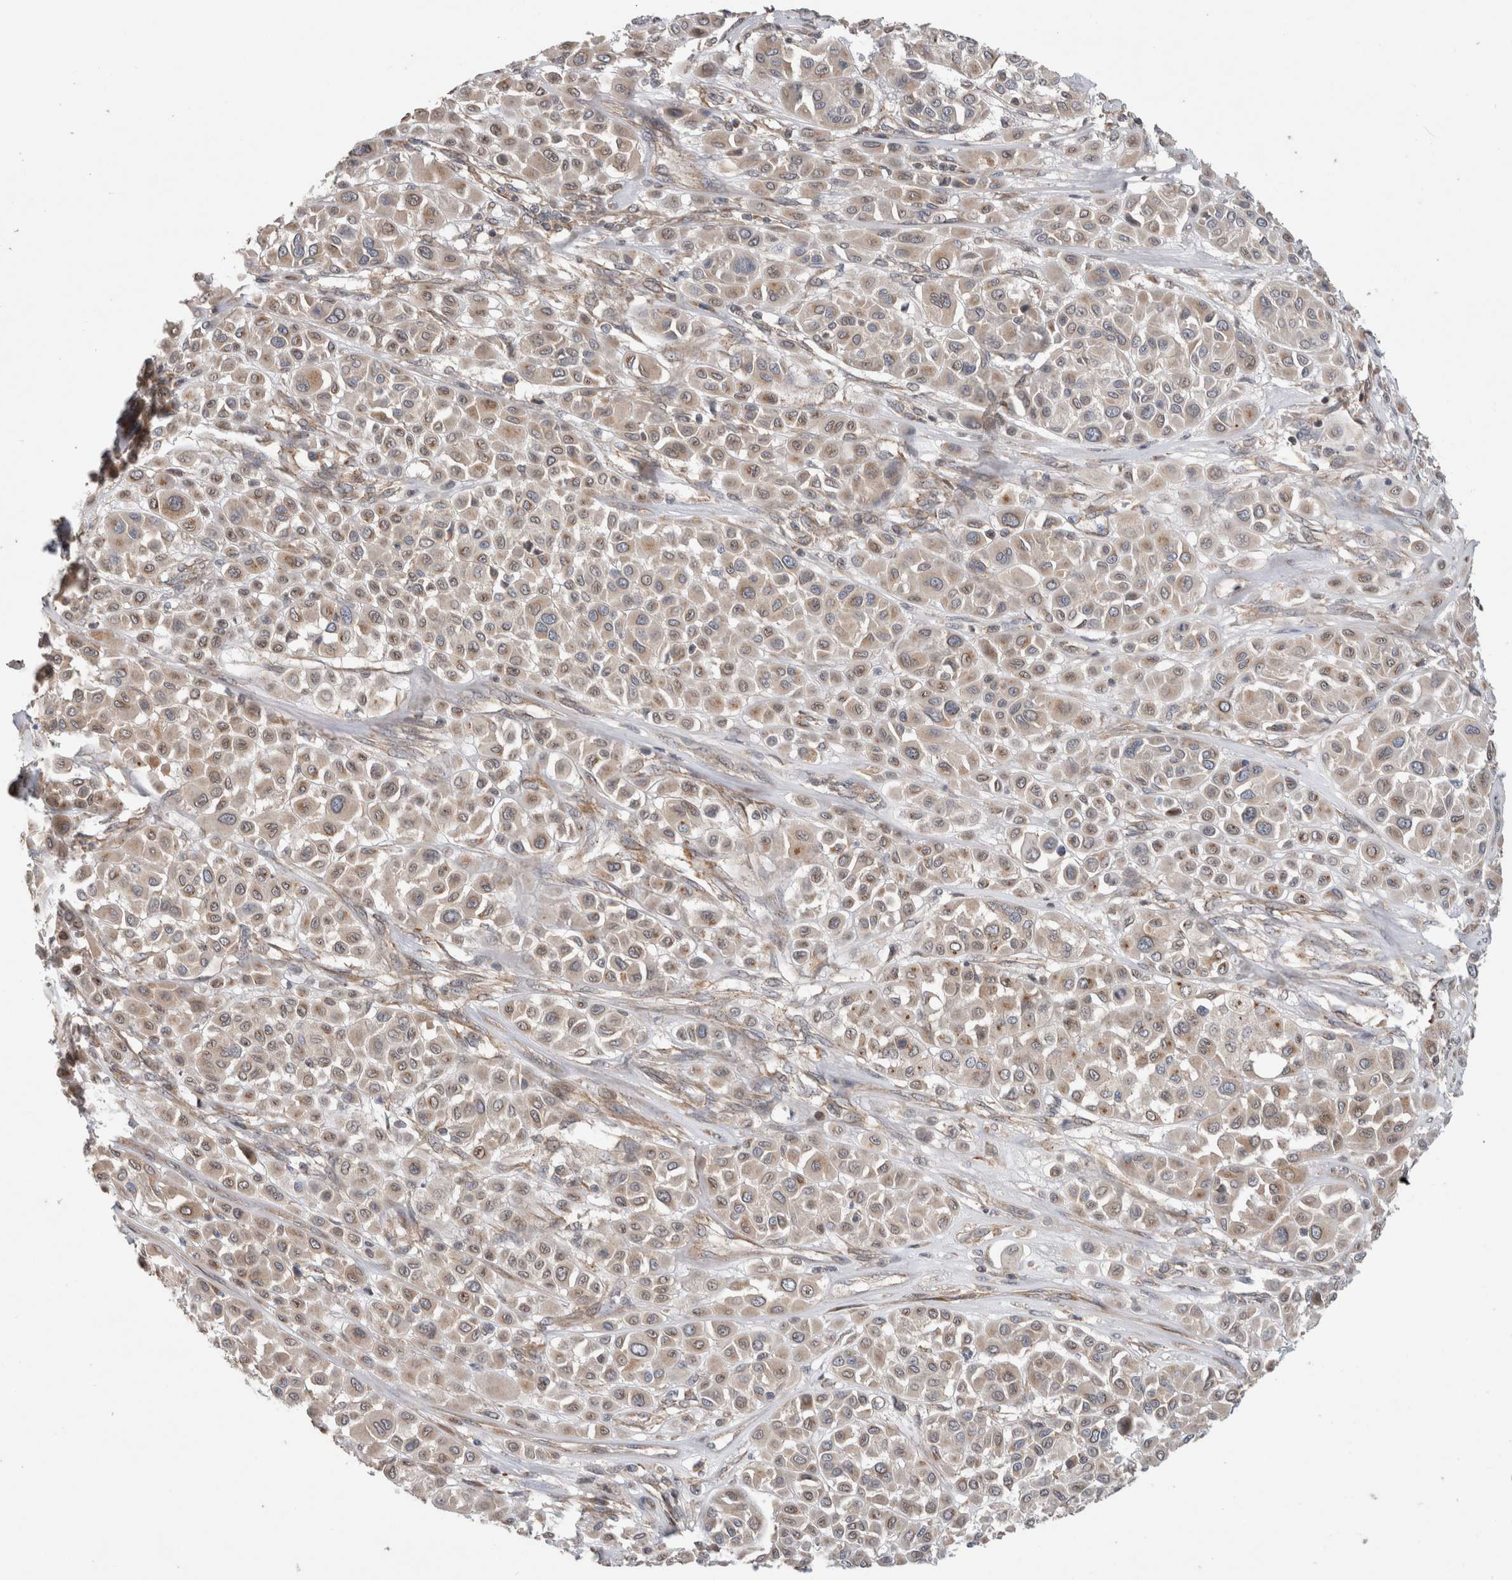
{"staining": {"intensity": "weak", "quantity": ">75%", "location": "cytoplasmic/membranous"}, "tissue": "melanoma", "cell_type": "Tumor cells", "image_type": "cancer", "snomed": [{"axis": "morphology", "description": "Malignant melanoma, Metastatic site"}, {"axis": "topography", "description": "Soft tissue"}], "caption": "Immunohistochemistry (IHC) (DAB (3,3'-diaminobenzidine)) staining of human melanoma displays weak cytoplasmic/membranous protein staining in about >75% of tumor cells.", "gene": "TRIM5", "patient": {"sex": "male", "age": 41}}